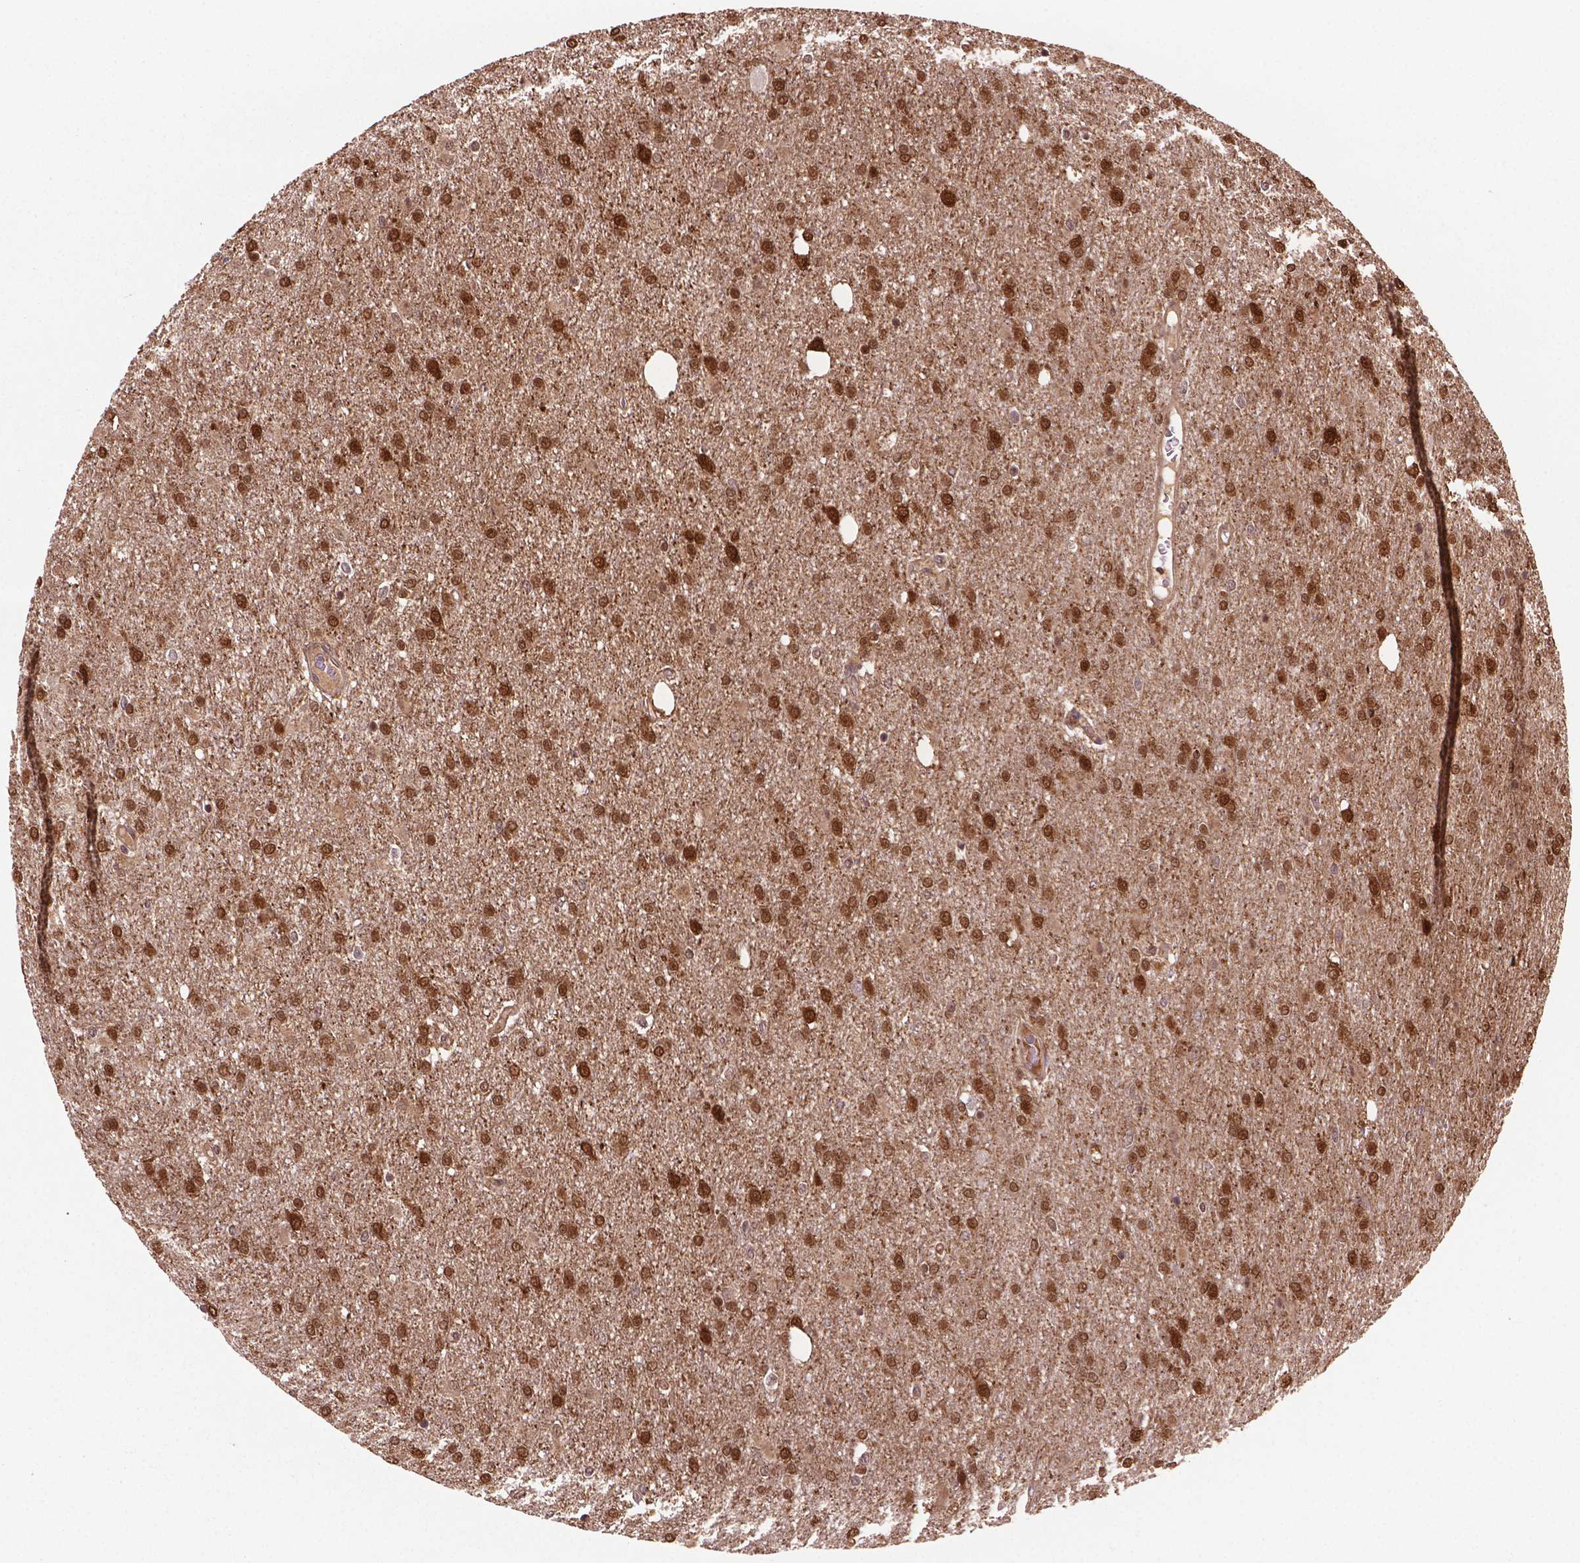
{"staining": {"intensity": "moderate", "quantity": ">75%", "location": "cytoplasmic/membranous,nuclear"}, "tissue": "glioma", "cell_type": "Tumor cells", "image_type": "cancer", "snomed": [{"axis": "morphology", "description": "Glioma, malignant, High grade"}, {"axis": "topography", "description": "Cerebral cortex"}], "caption": "Protein positivity by immunohistochemistry reveals moderate cytoplasmic/membranous and nuclear expression in about >75% of tumor cells in high-grade glioma (malignant).", "gene": "PLIN3", "patient": {"sex": "male", "age": 70}}